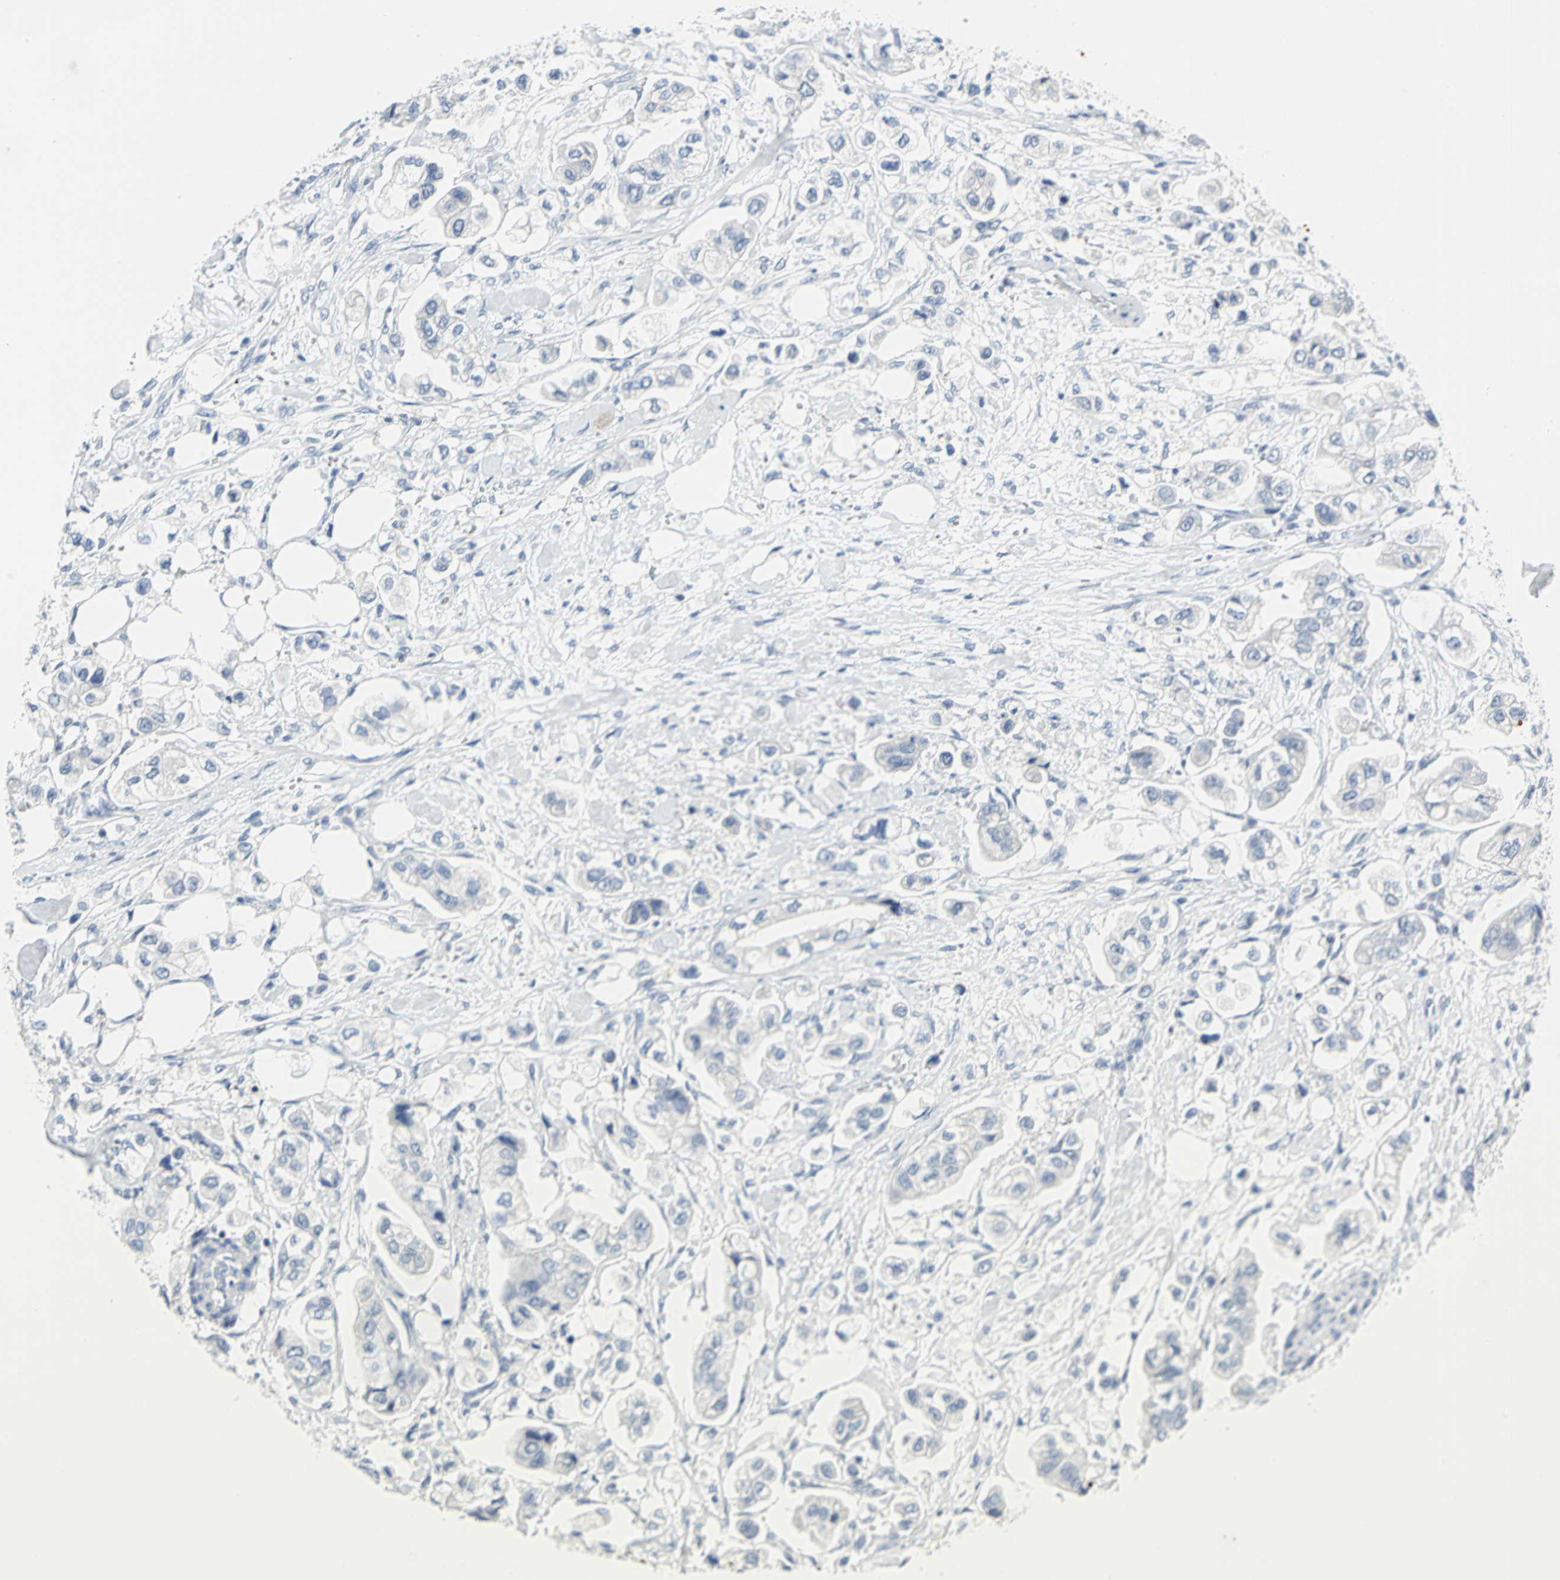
{"staining": {"intensity": "negative", "quantity": "none", "location": "none"}, "tissue": "stomach cancer", "cell_type": "Tumor cells", "image_type": "cancer", "snomed": [{"axis": "morphology", "description": "Adenocarcinoma, NOS"}, {"axis": "topography", "description": "Stomach"}], "caption": "Human adenocarcinoma (stomach) stained for a protein using immunohistochemistry (IHC) exhibits no staining in tumor cells.", "gene": "PKLR", "patient": {"sex": "male", "age": 62}}